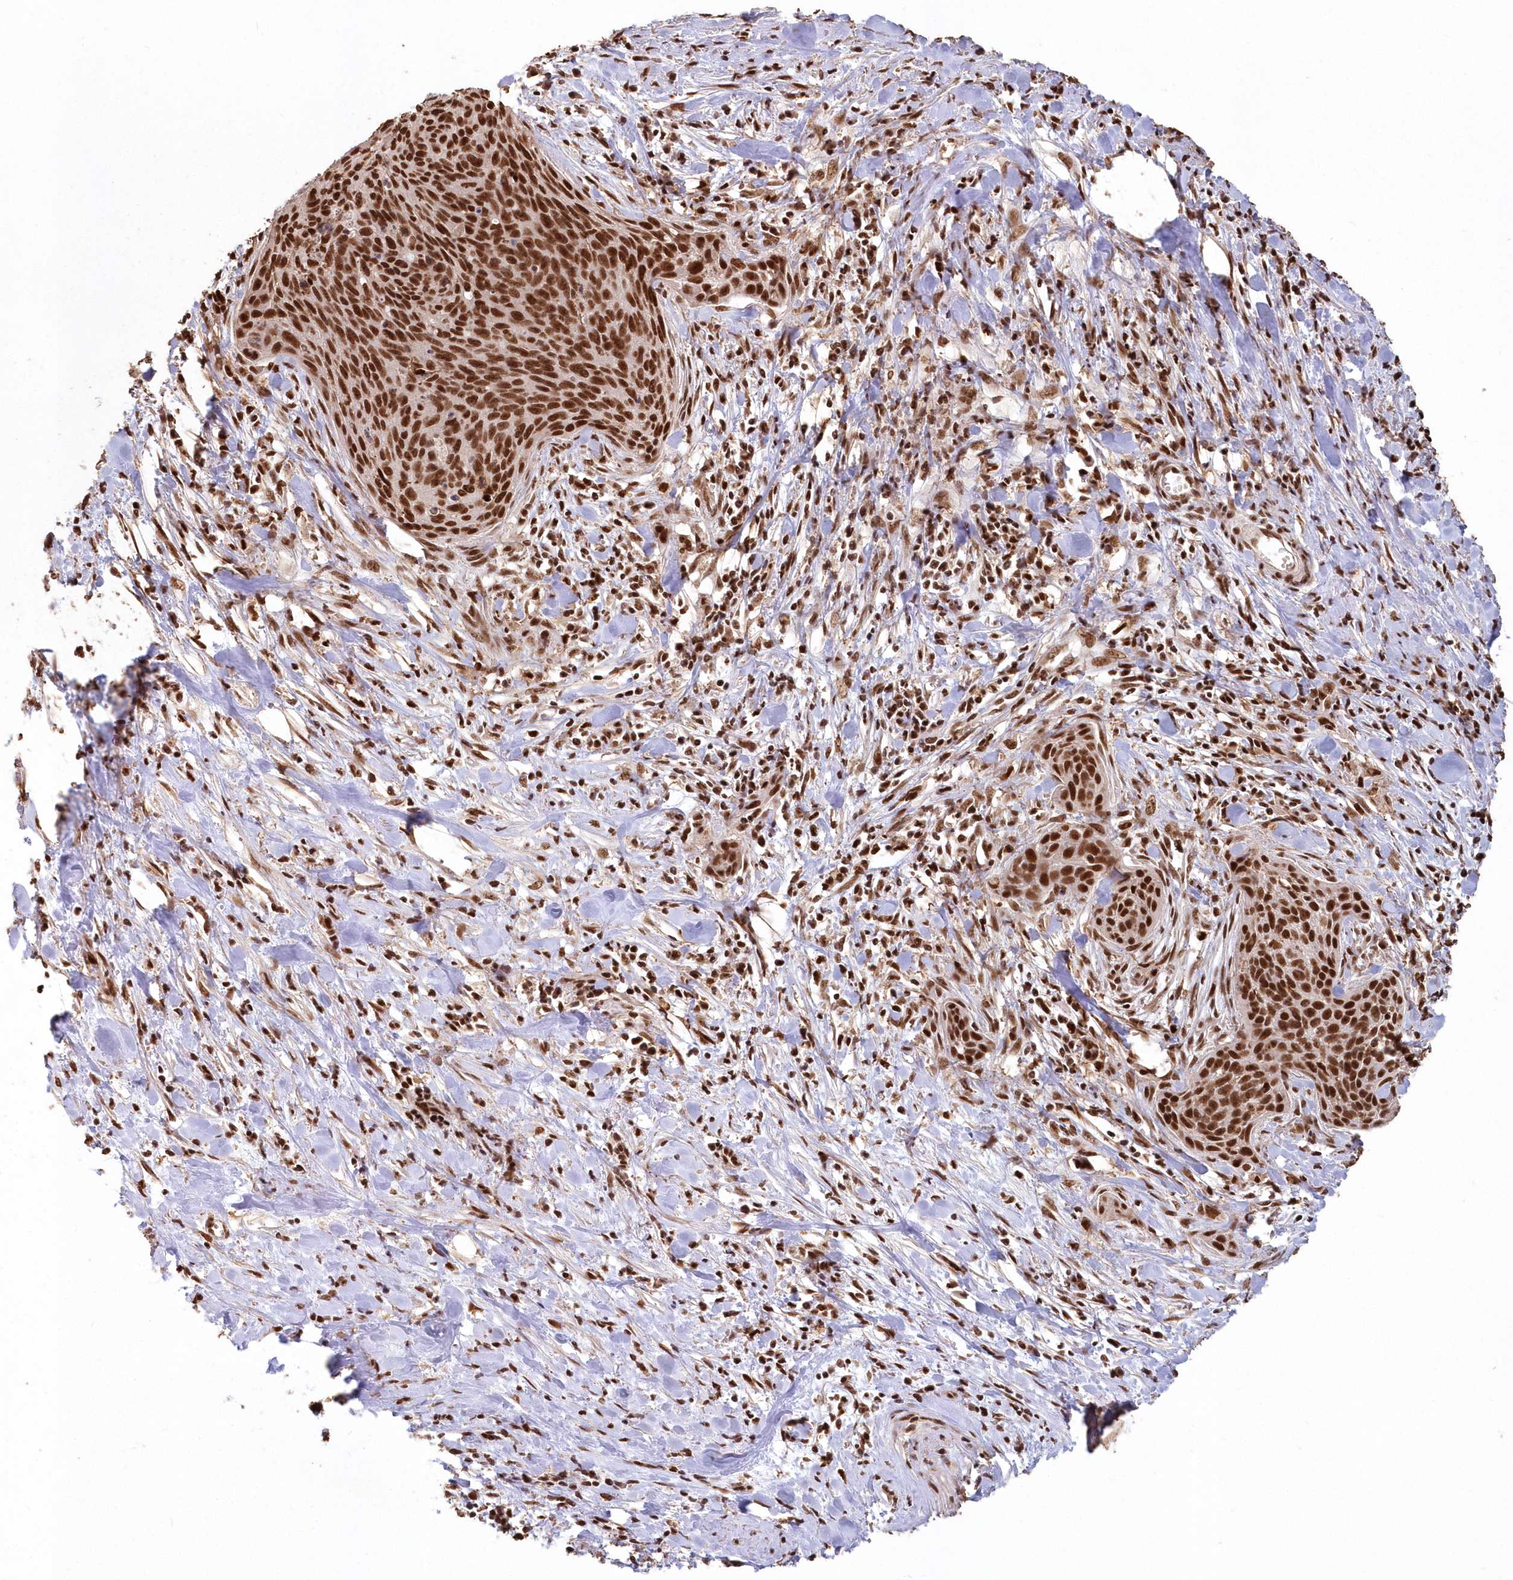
{"staining": {"intensity": "strong", "quantity": ">75%", "location": "nuclear"}, "tissue": "cervical cancer", "cell_type": "Tumor cells", "image_type": "cancer", "snomed": [{"axis": "morphology", "description": "Squamous cell carcinoma, NOS"}, {"axis": "topography", "description": "Cervix"}], "caption": "Strong nuclear protein positivity is identified in approximately >75% of tumor cells in cervical squamous cell carcinoma.", "gene": "PDS5A", "patient": {"sex": "female", "age": 55}}